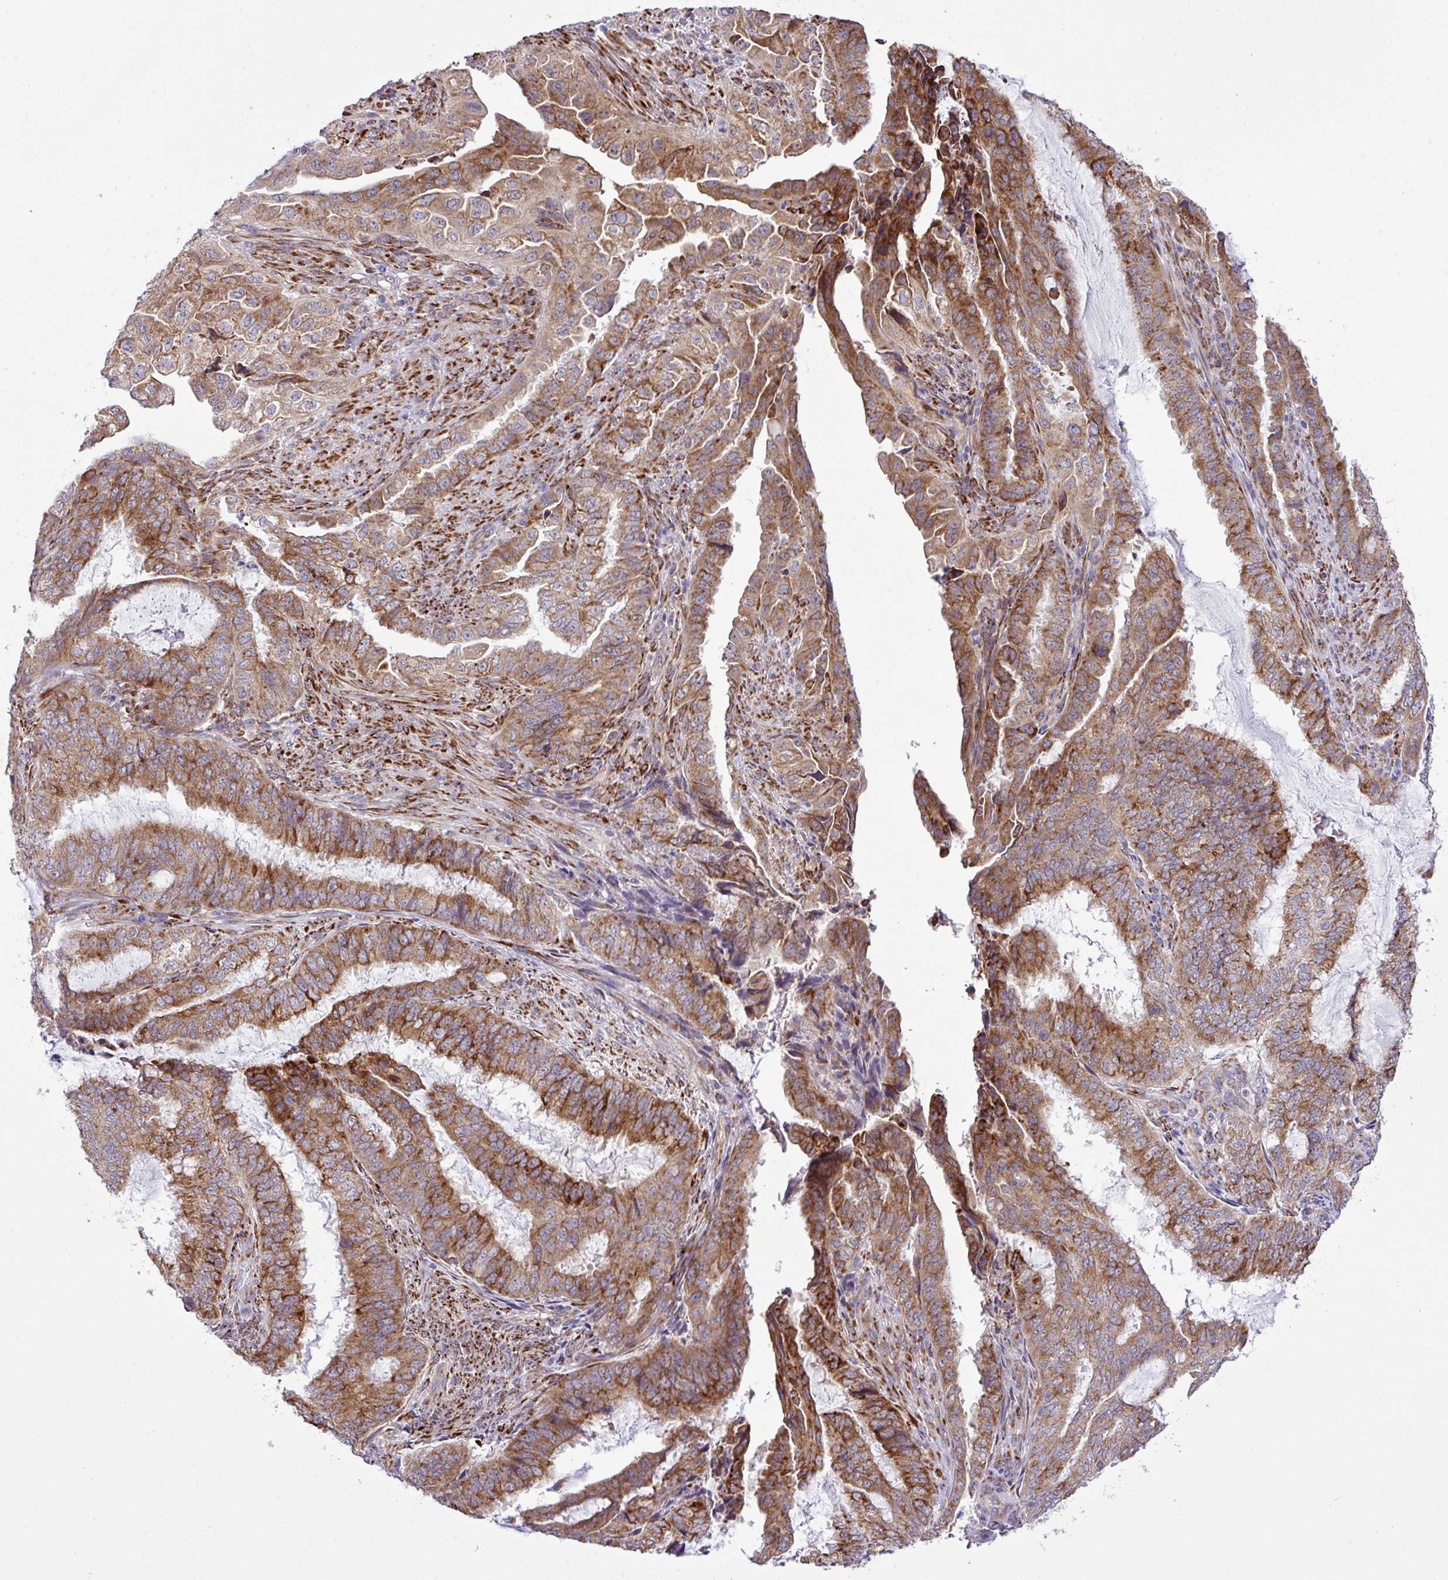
{"staining": {"intensity": "moderate", "quantity": ">75%", "location": "cytoplasmic/membranous"}, "tissue": "endometrial cancer", "cell_type": "Tumor cells", "image_type": "cancer", "snomed": [{"axis": "morphology", "description": "Adenocarcinoma, NOS"}, {"axis": "topography", "description": "Endometrium"}], "caption": "Protein expression by immunohistochemistry (IHC) exhibits moderate cytoplasmic/membranous expression in approximately >75% of tumor cells in adenocarcinoma (endometrial).", "gene": "CFAP97", "patient": {"sex": "female", "age": 51}}